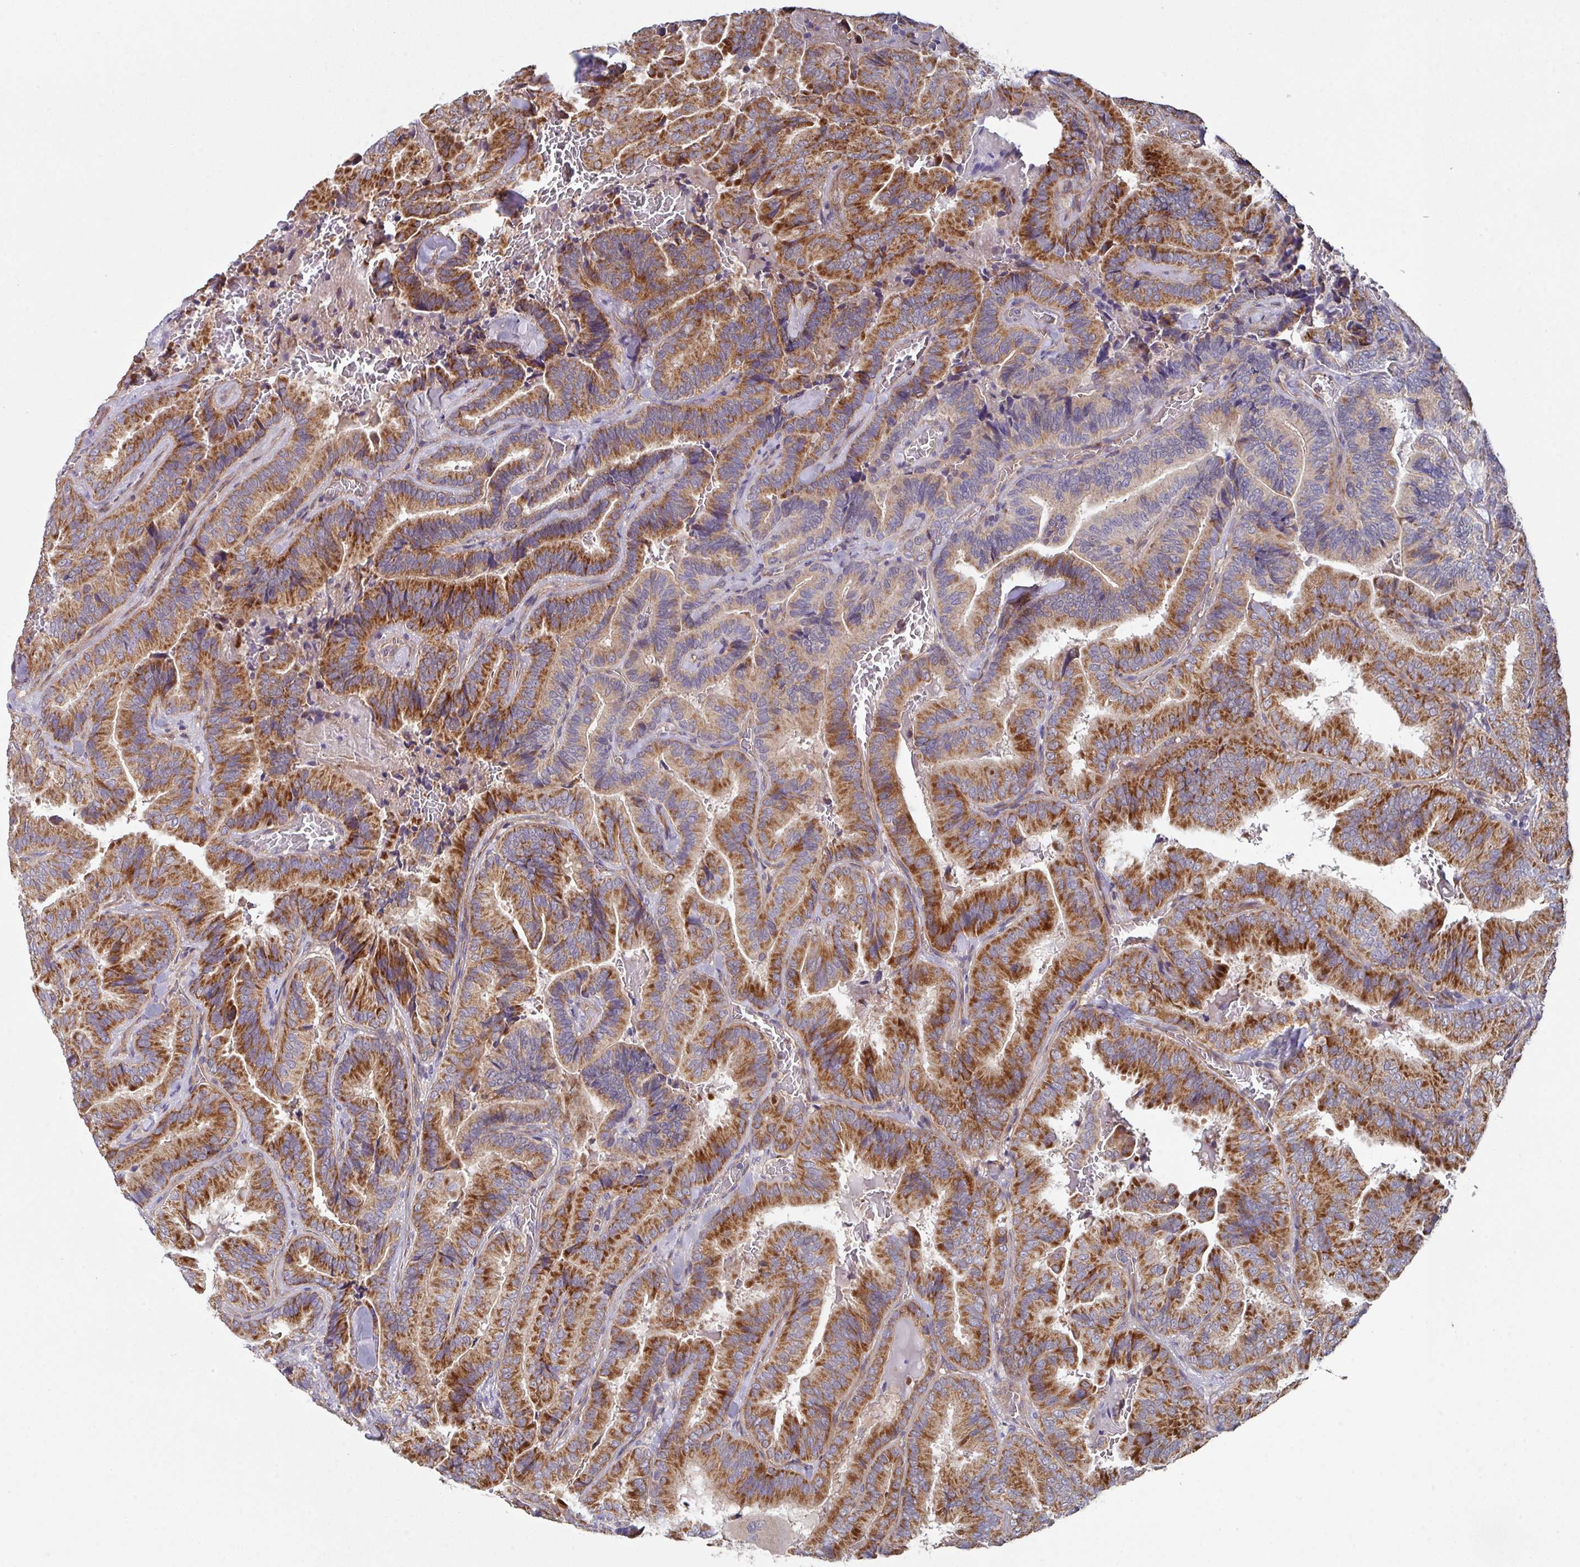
{"staining": {"intensity": "strong", "quantity": ">75%", "location": "cytoplasmic/membranous"}, "tissue": "thyroid cancer", "cell_type": "Tumor cells", "image_type": "cancer", "snomed": [{"axis": "morphology", "description": "Papillary adenocarcinoma, NOS"}, {"axis": "topography", "description": "Thyroid gland"}], "caption": "This image displays IHC staining of human papillary adenocarcinoma (thyroid), with high strong cytoplasmic/membranous positivity in about >75% of tumor cells.", "gene": "DCAF12L2", "patient": {"sex": "male", "age": 61}}